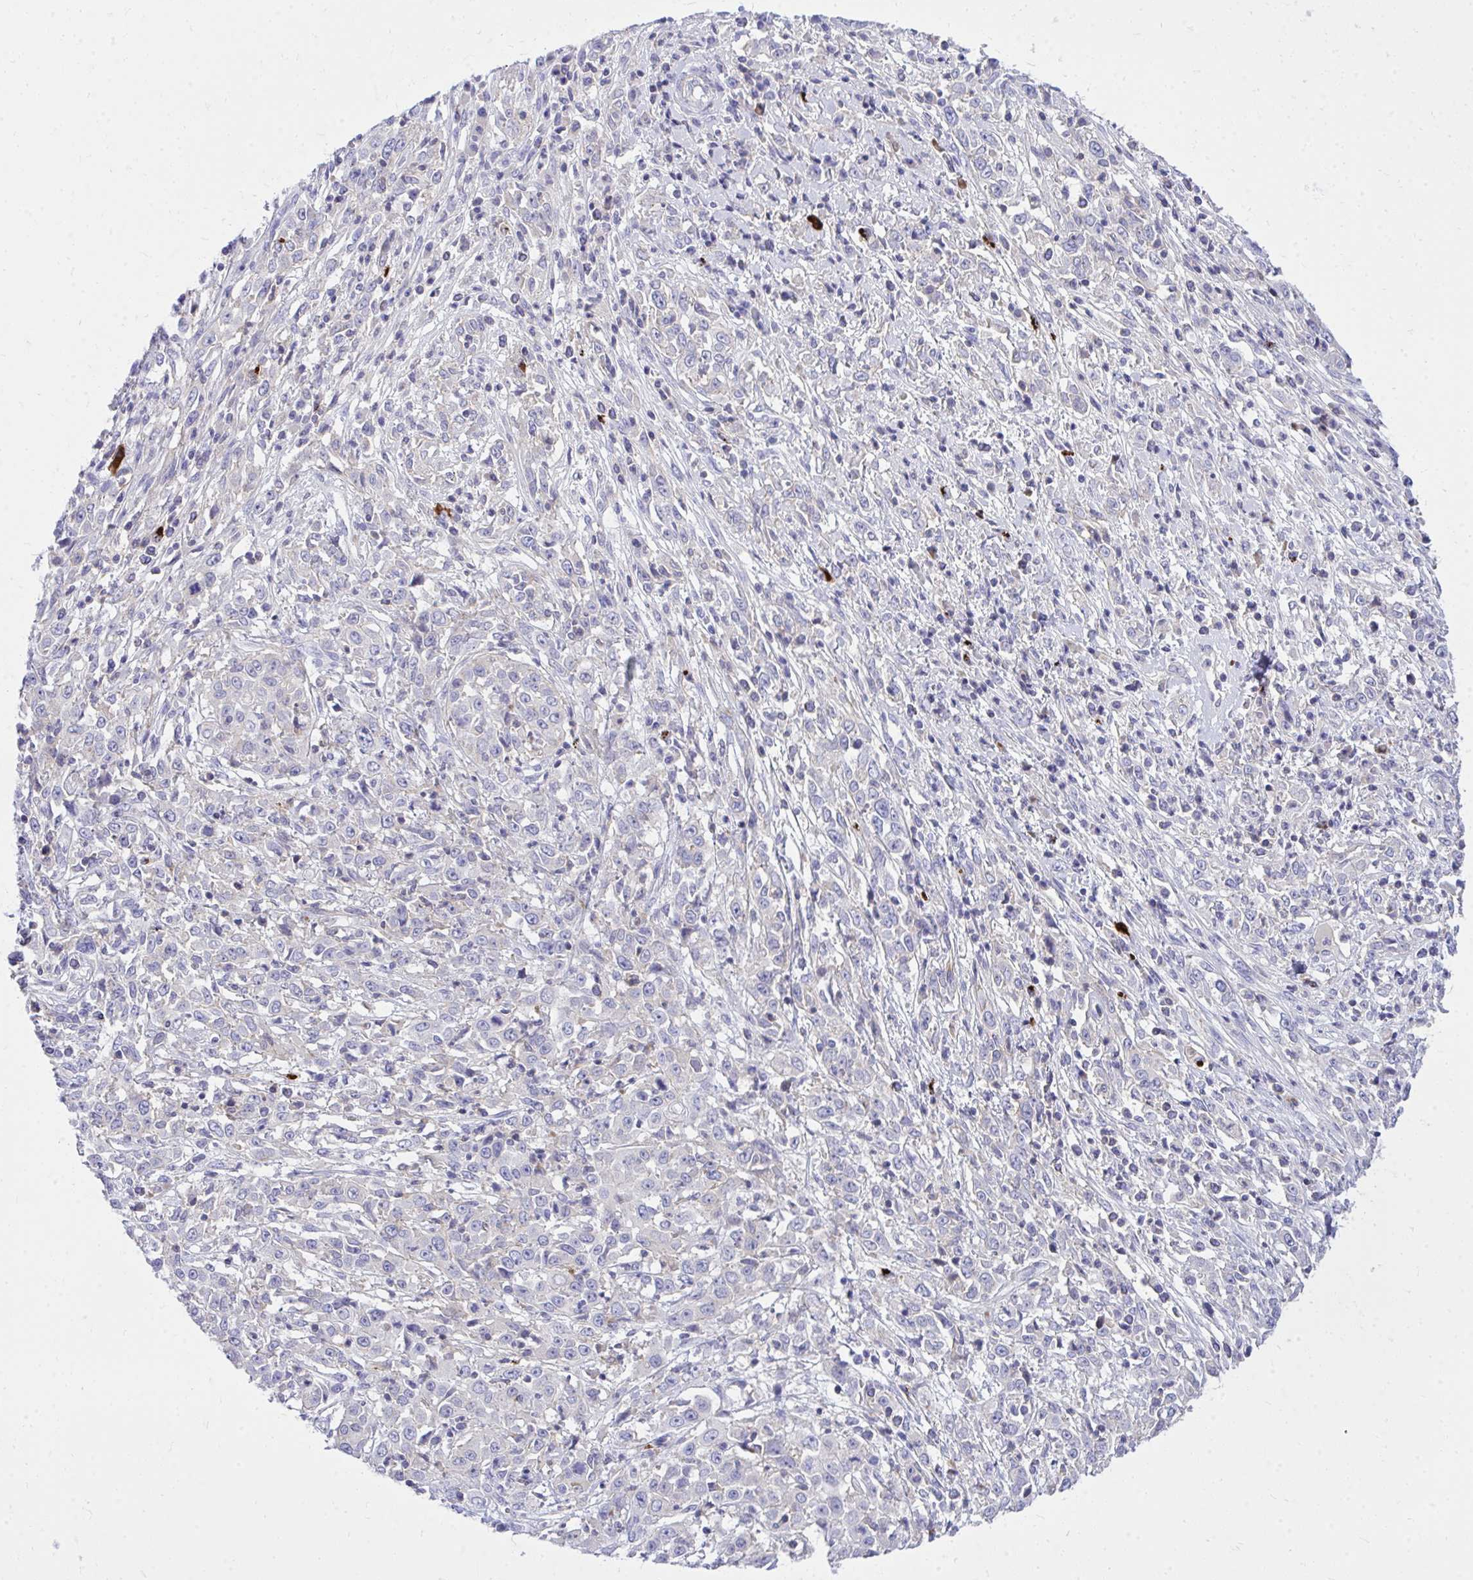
{"staining": {"intensity": "negative", "quantity": "none", "location": "none"}, "tissue": "cervical cancer", "cell_type": "Tumor cells", "image_type": "cancer", "snomed": [{"axis": "morphology", "description": "Adenocarcinoma, NOS"}, {"axis": "topography", "description": "Cervix"}], "caption": "Immunohistochemistry (IHC) of human adenocarcinoma (cervical) reveals no positivity in tumor cells.", "gene": "TP53I11", "patient": {"sex": "female", "age": 40}}